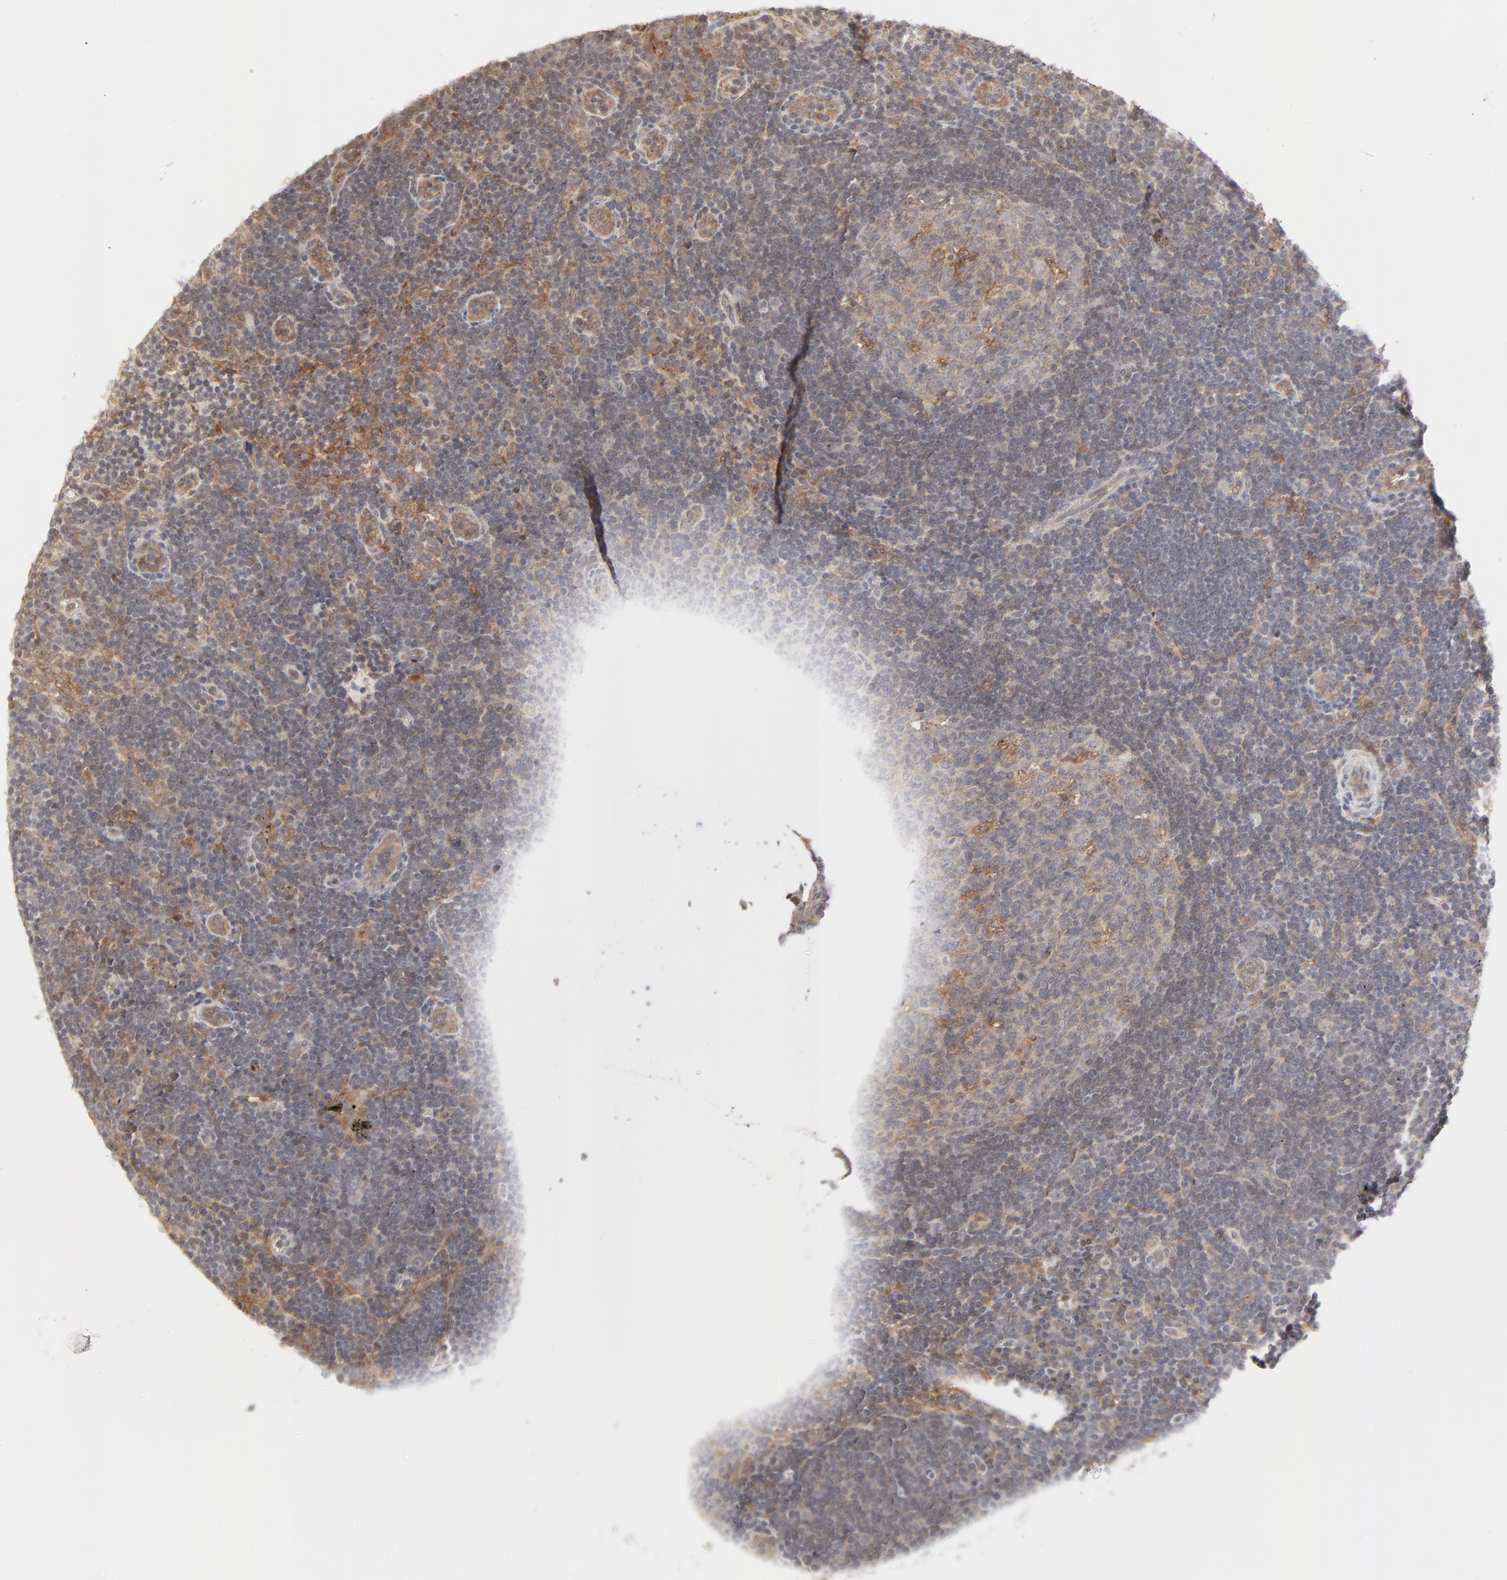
{"staining": {"intensity": "moderate", "quantity": ">75%", "location": "cytoplasmic/membranous"}, "tissue": "lymph node", "cell_type": "Germinal center cells", "image_type": "normal", "snomed": [{"axis": "morphology", "description": "Normal tissue, NOS"}, {"axis": "morphology", "description": "Squamous cell carcinoma, metastatic, NOS"}, {"axis": "topography", "description": "Lymph node"}], "caption": "Immunohistochemistry histopathology image of unremarkable human lymph node stained for a protein (brown), which reveals medium levels of moderate cytoplasmic/membranous staining in approximately >75% of germinal center cells.", "gene": "RAB5C", "patient": {"sex": "female", "age": 53}}